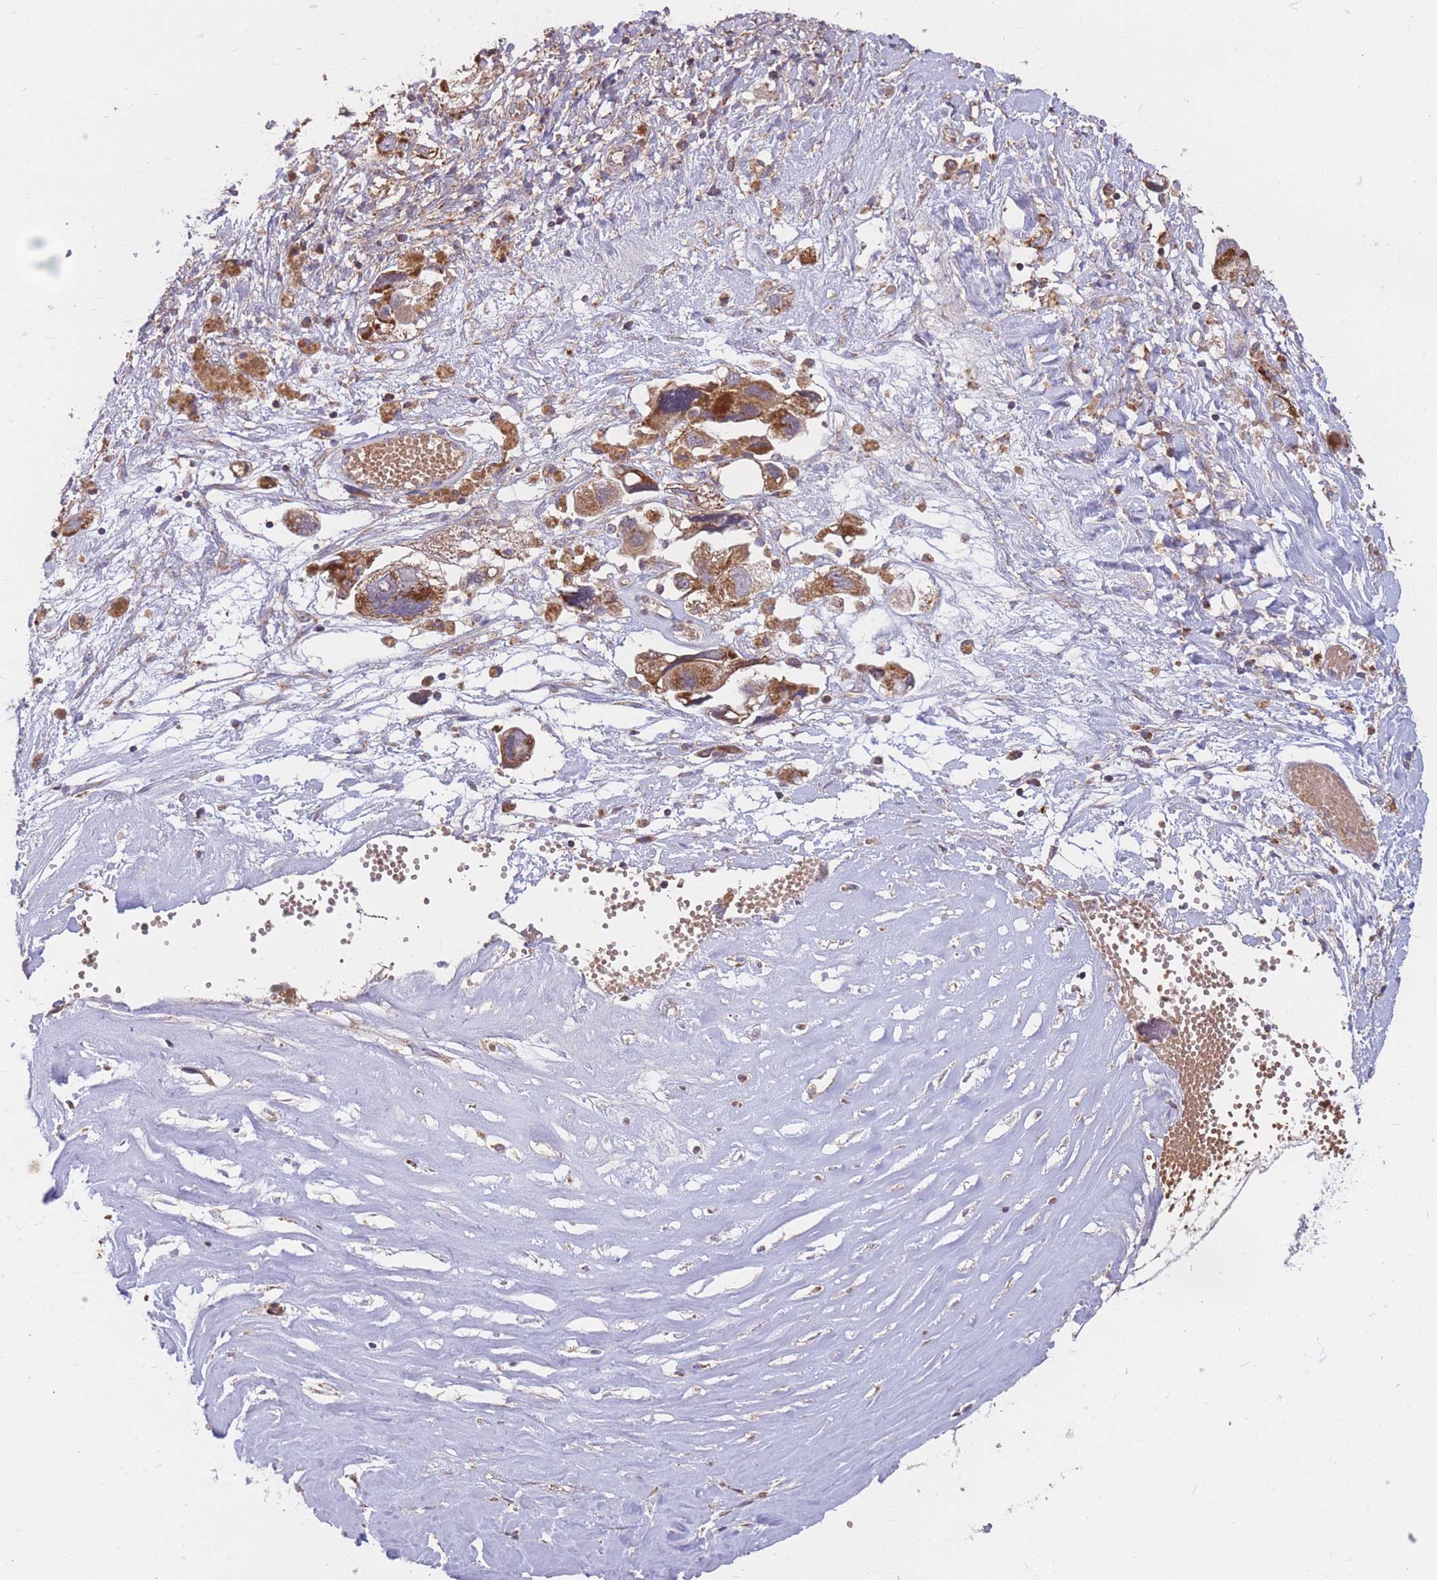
{"staining": {"intensity": "moderate", "quantity": ">75%", "location": "cytoplasmic/membranous"}, "tissue": "ovarian cancer", "cell_type": "Tumor cells", "image_type": "cancer", "snomed": [{"axis": "morphology", "description": "Carcinoma, NOS"}, {"axis": "morphology", "description": "Cystadenocarcinoma, serous, NOS"}, {"axis": "topography", "description": "Ovary"}], "caption": "Human ovarian cancer stained with a brown dye reveals moderate cytoplasmic/membranous positive positivity in about >75% of tumor cells.", "gene": "PTPMT1", "patient": {"sex": "female", "age": 69}}